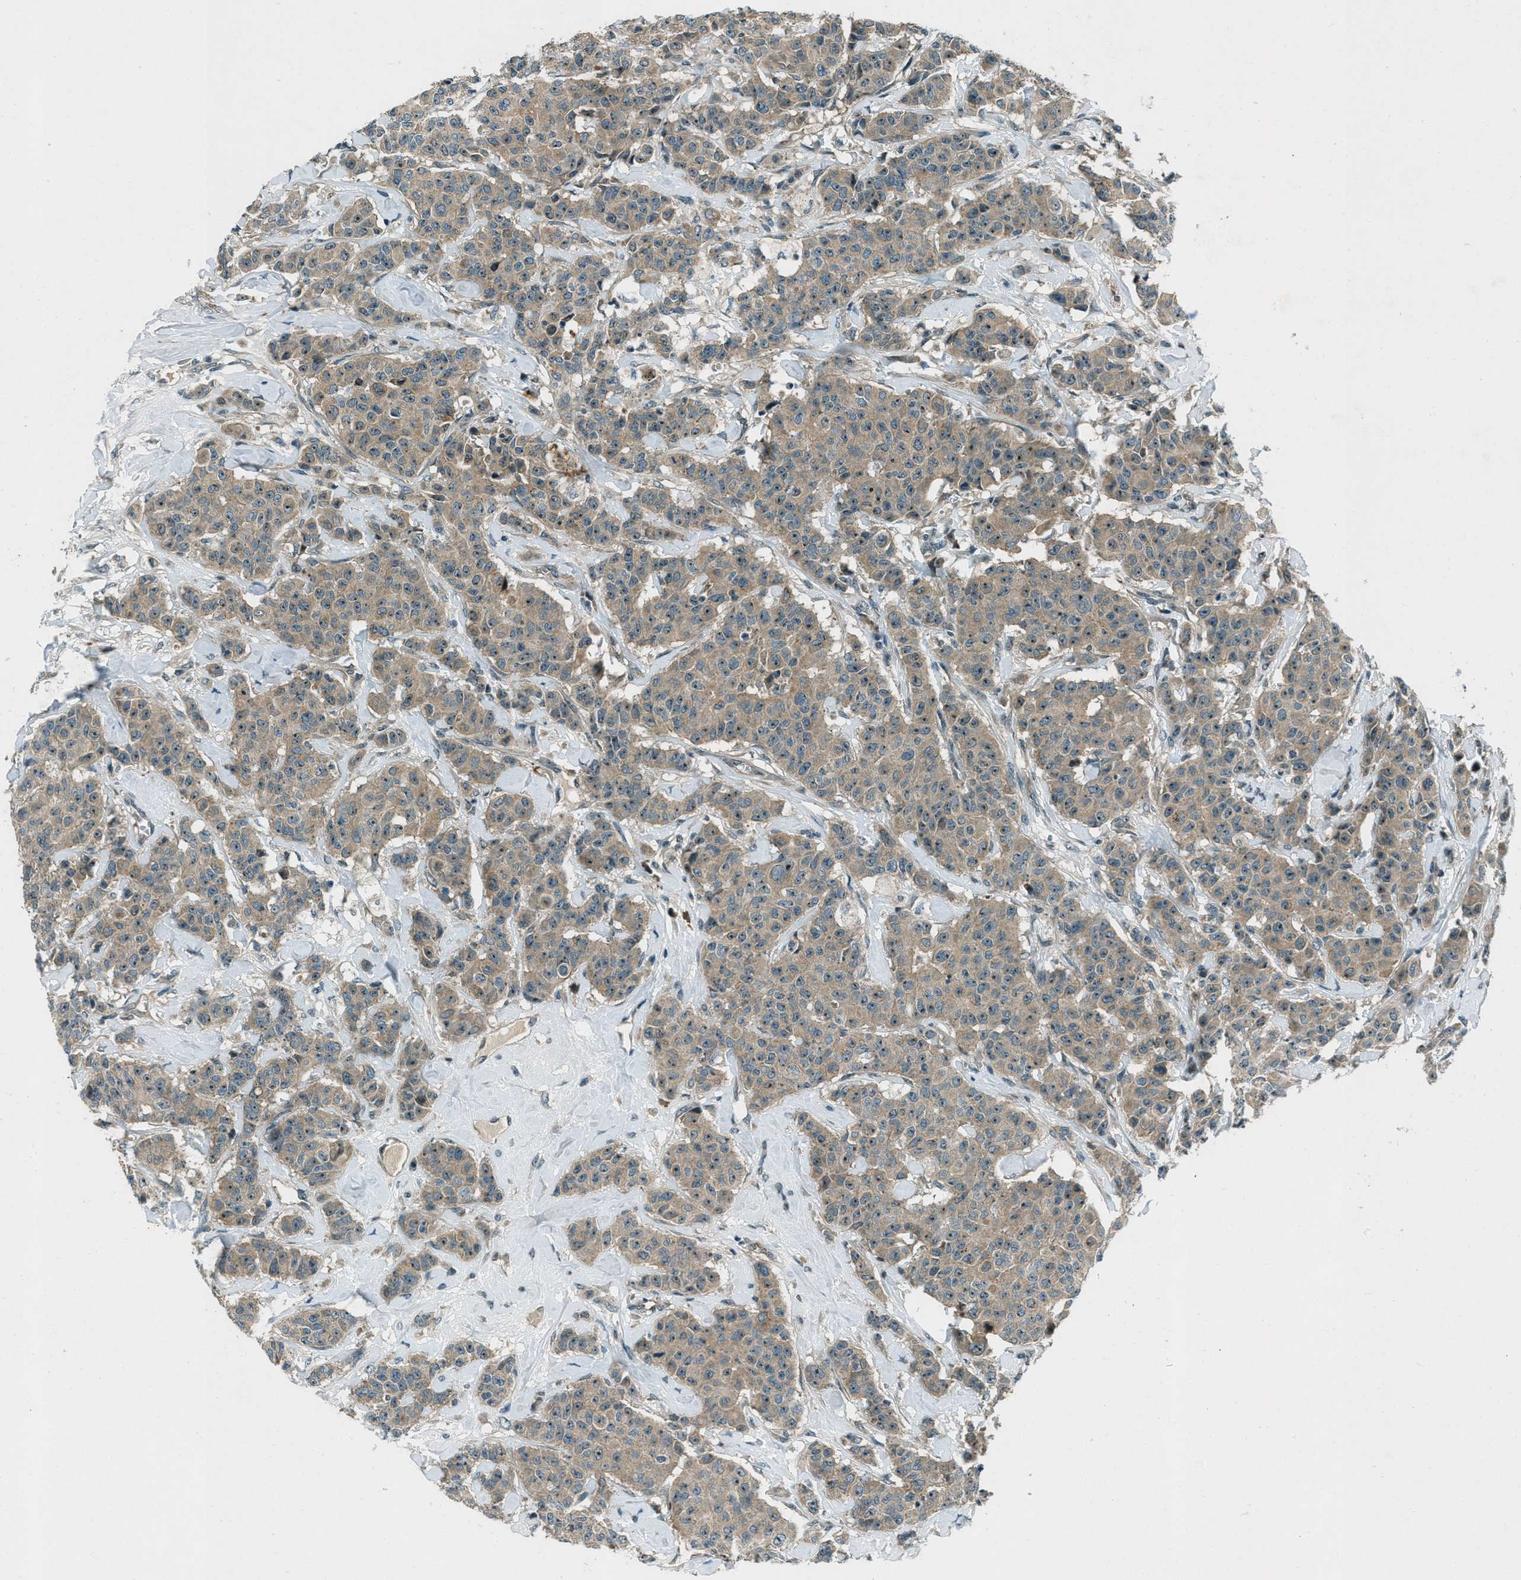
{"staining": {"intensity": "weak", "quantity": ">75%", "location": "cytoplasmic/membranous,nuclear"}, "tissue": "breast cancer", "cell_type": "Tumor cells", "image_type": "cancer", "snomed": [{"axis": "morphology", "description": "Normal tissue, NOS"}, {"axis": "morphology", "description": "Duct carcinoma"}, {"axis": "topography", "description": "Breast"}], "caption": "Protein staining shows weak cytoplasmic/membranous and nuclear staining in about >75% of tumor cells in infiltrating ductal carcinoma (breast).", "gene": "STK11", "patient": {"sex": "female", "age": 40}}